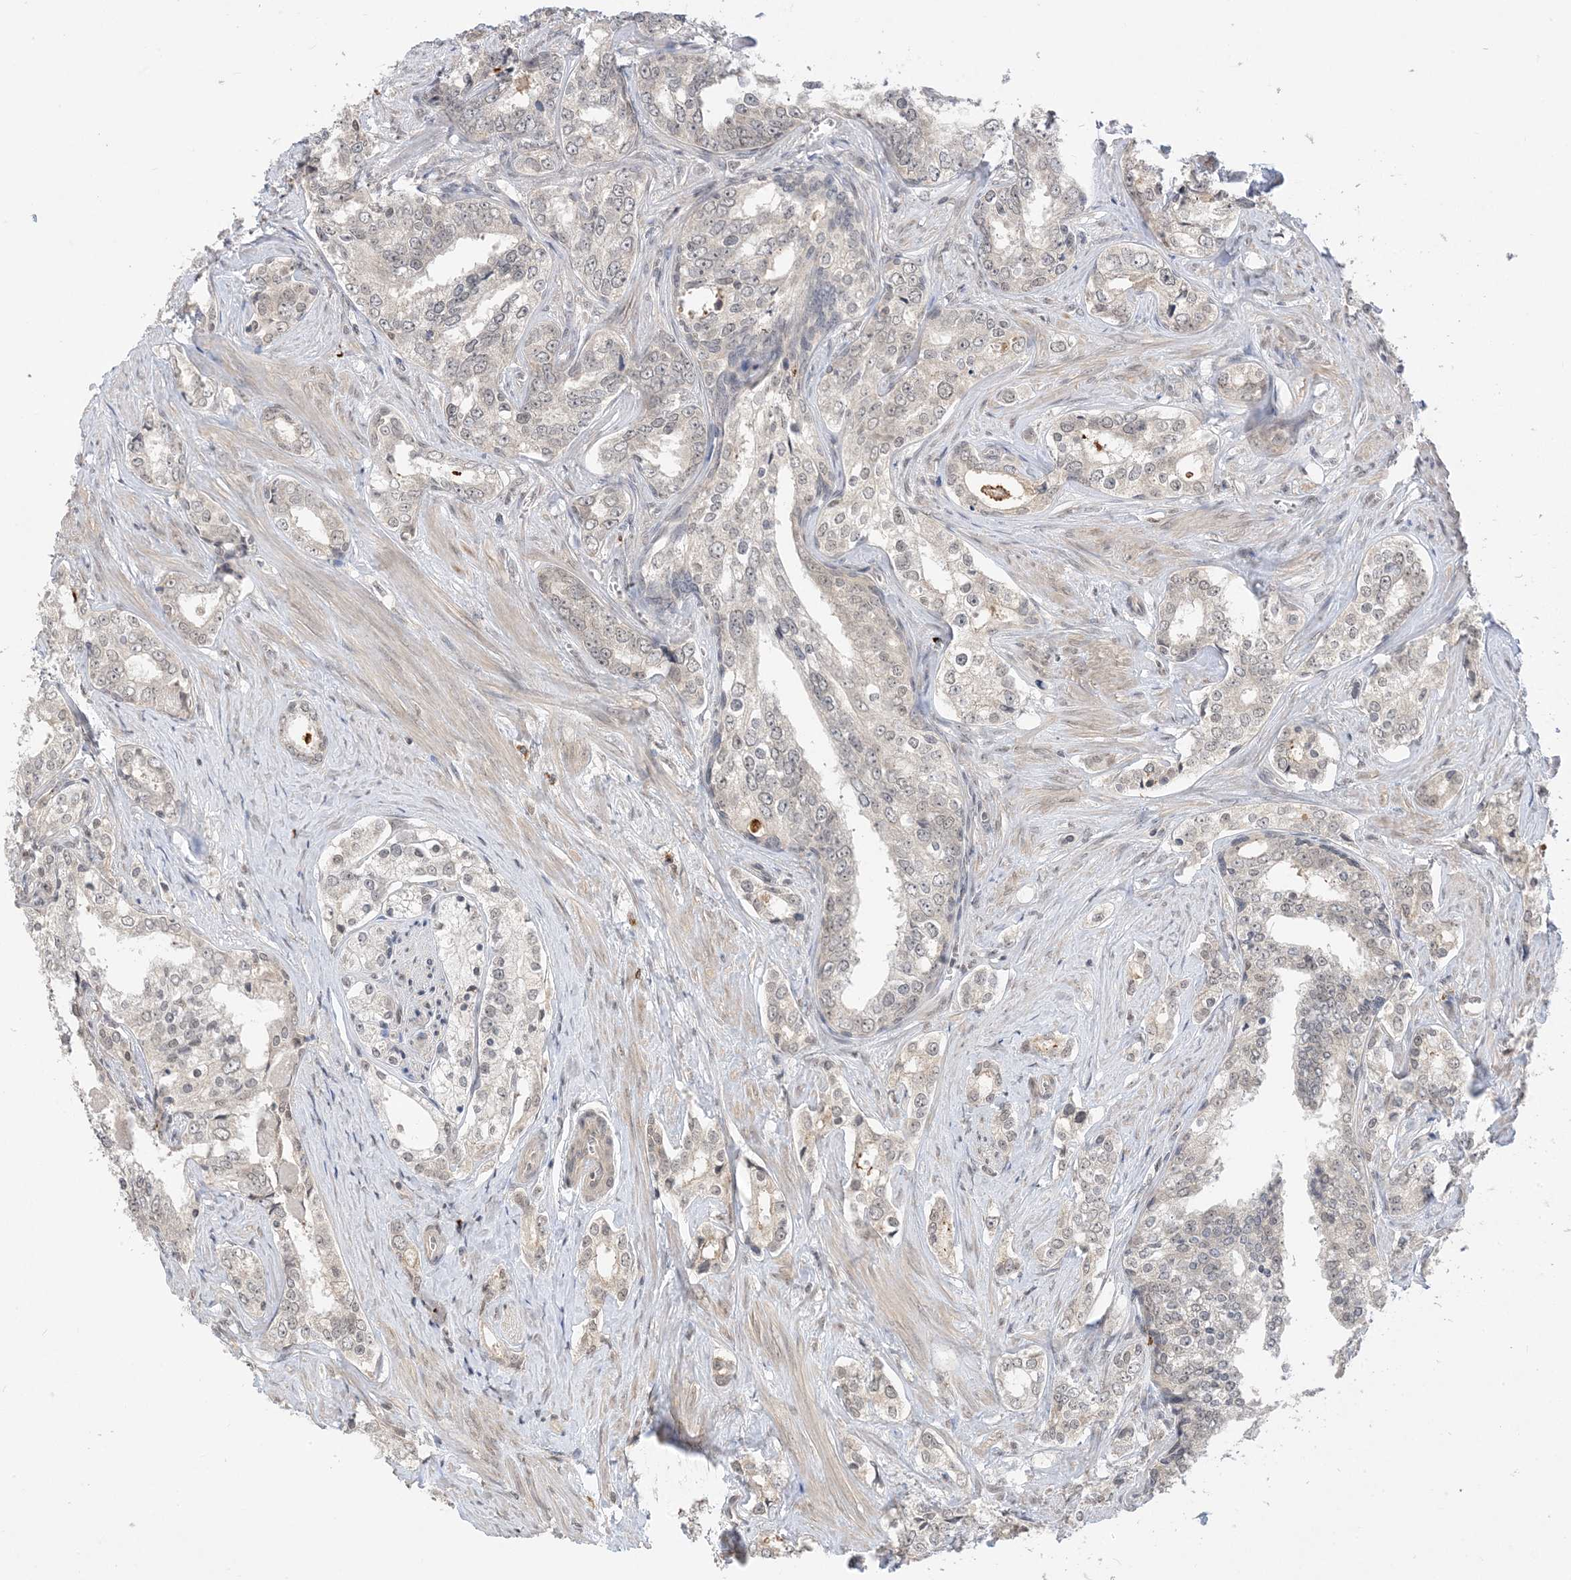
{"staining": {"intensity": "negative", "quantity": "none", "location": "none"}, "tissue": "prostate cancer", "cell_type": "Tumor cells", "image_type": "cancer", "snomed": [{"axis": "morphology", "description": "Adenocarcinoma, High grade"}, {"axis": "topography", "description": "Prostate"}], "caption": "Immunohistochemical staining of human prostate adenocarcinoma (high-grade) reveals no significant staining in tumor cells.", "gene": "RANBP9", "patient": {"sex": "male", "age": 66}}